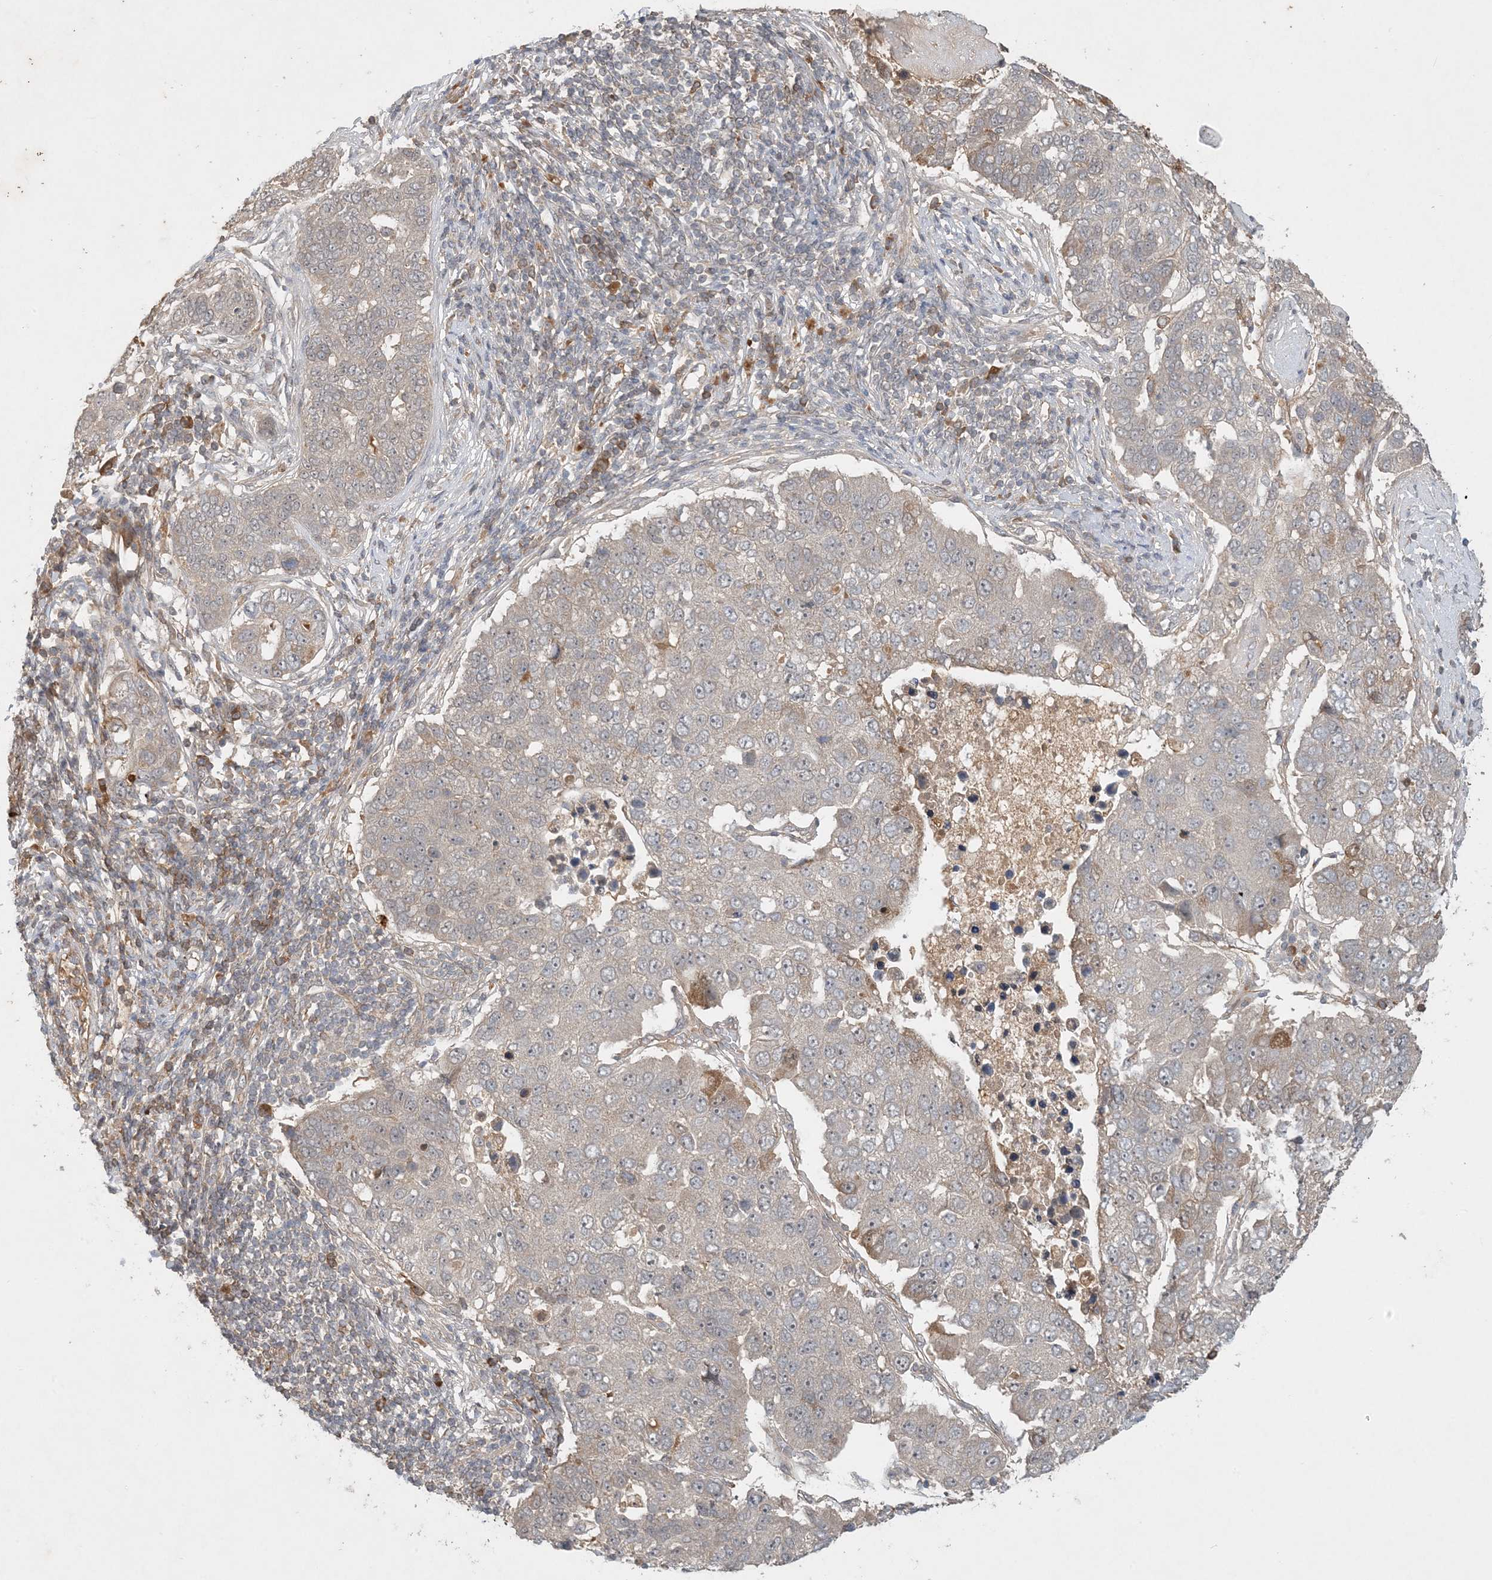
{"staining": {"intensity": "negative", "quantity": "none", "location": "none"}, "tissue": "pancreatic cancer", "cell_type": "Tumor cells", "image_type": "cancer", "snomed": [{"axis": "morphology", "description": "Adenocarcinoma, NOS"}, {"axis": "topography", "description": "Pancreas"}], "caption": "Histopathology image shows no protein staining in tumor cells of pancreatic adenocarcinoma tissue. (Brightfield microscopy of DAB (3,3'-diaminobenzidine) IHC at high magnification).", "gene": "ZCCHC4", "patient": {"sex": "female", "age": 61}}